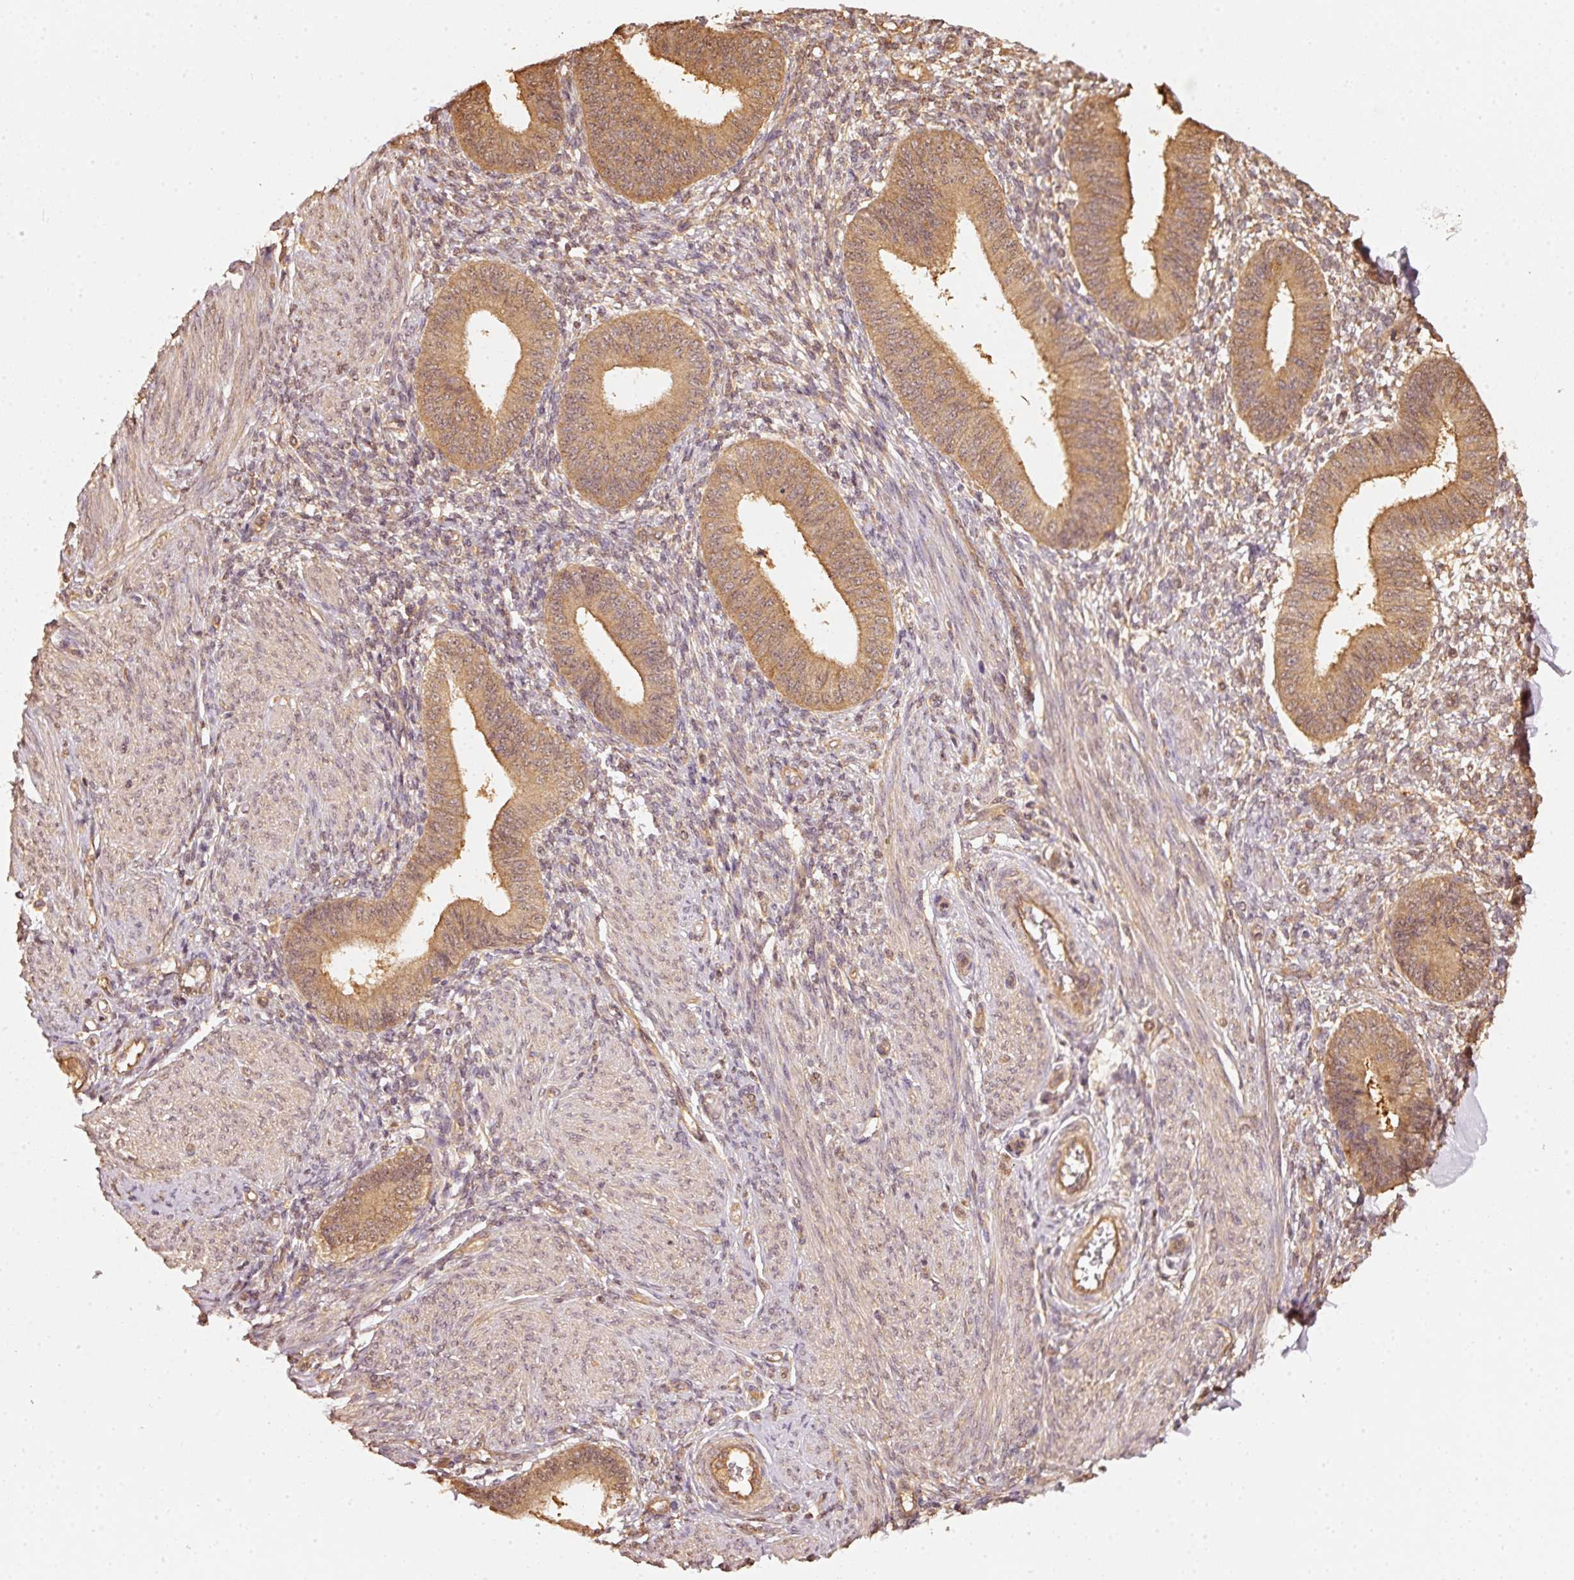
{"staining": {"intensity": "weak", "quantity": "<25%", "location": "cytoplasmic/membranous"}, "tissue": "endometrium", "cell_type": "Cells in endometrial stroma", "image_type": "normal", "snomed": [{"axis": "morphology", "description": "Normal tissue, NOS"}, {"axis": "topography", "description": "Endometrium"}], "caption": "DAB immunohistochemical staining of unremarkable human endometrium exhibits no significant staining in cells in endometrial stroma.", "gene": "STAU1", "patient": {"sex": "female", "age": 49}}